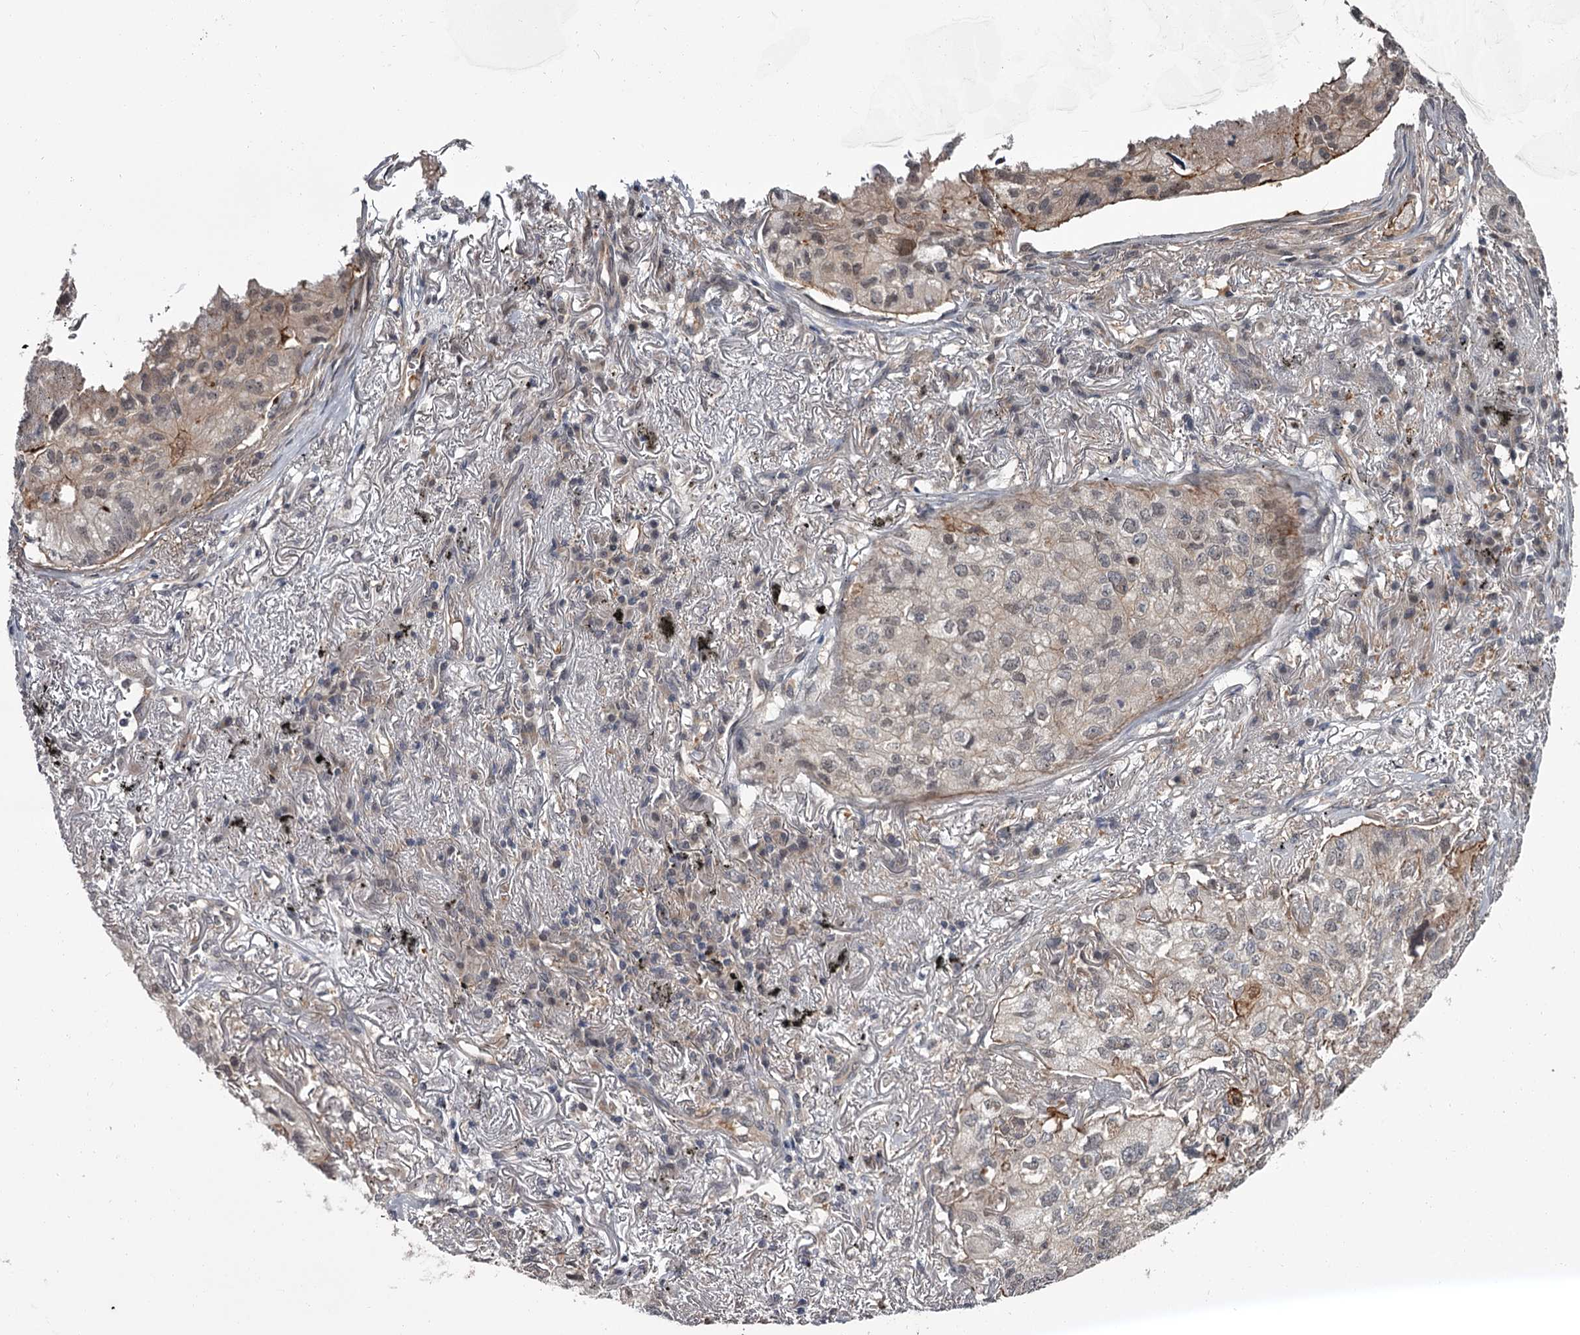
{"staining": {"intensity": "negative", "quantity": "none", "location": "none"}, "tissue": "lung cancer", "cell_type": "Tumor cells", "image_type": "cancer", "snomed": [{"axis": "morphology", "description": "Adenocarcinoma, NOS"}, {"axis": "topography", "description": "Lung"}], "caption": "Micrograph shows no protein staining in tumor cells of lung adenocarcinoma tissue.", "gene": "DAO", "patient": {"sex": "male", "age": 65}}